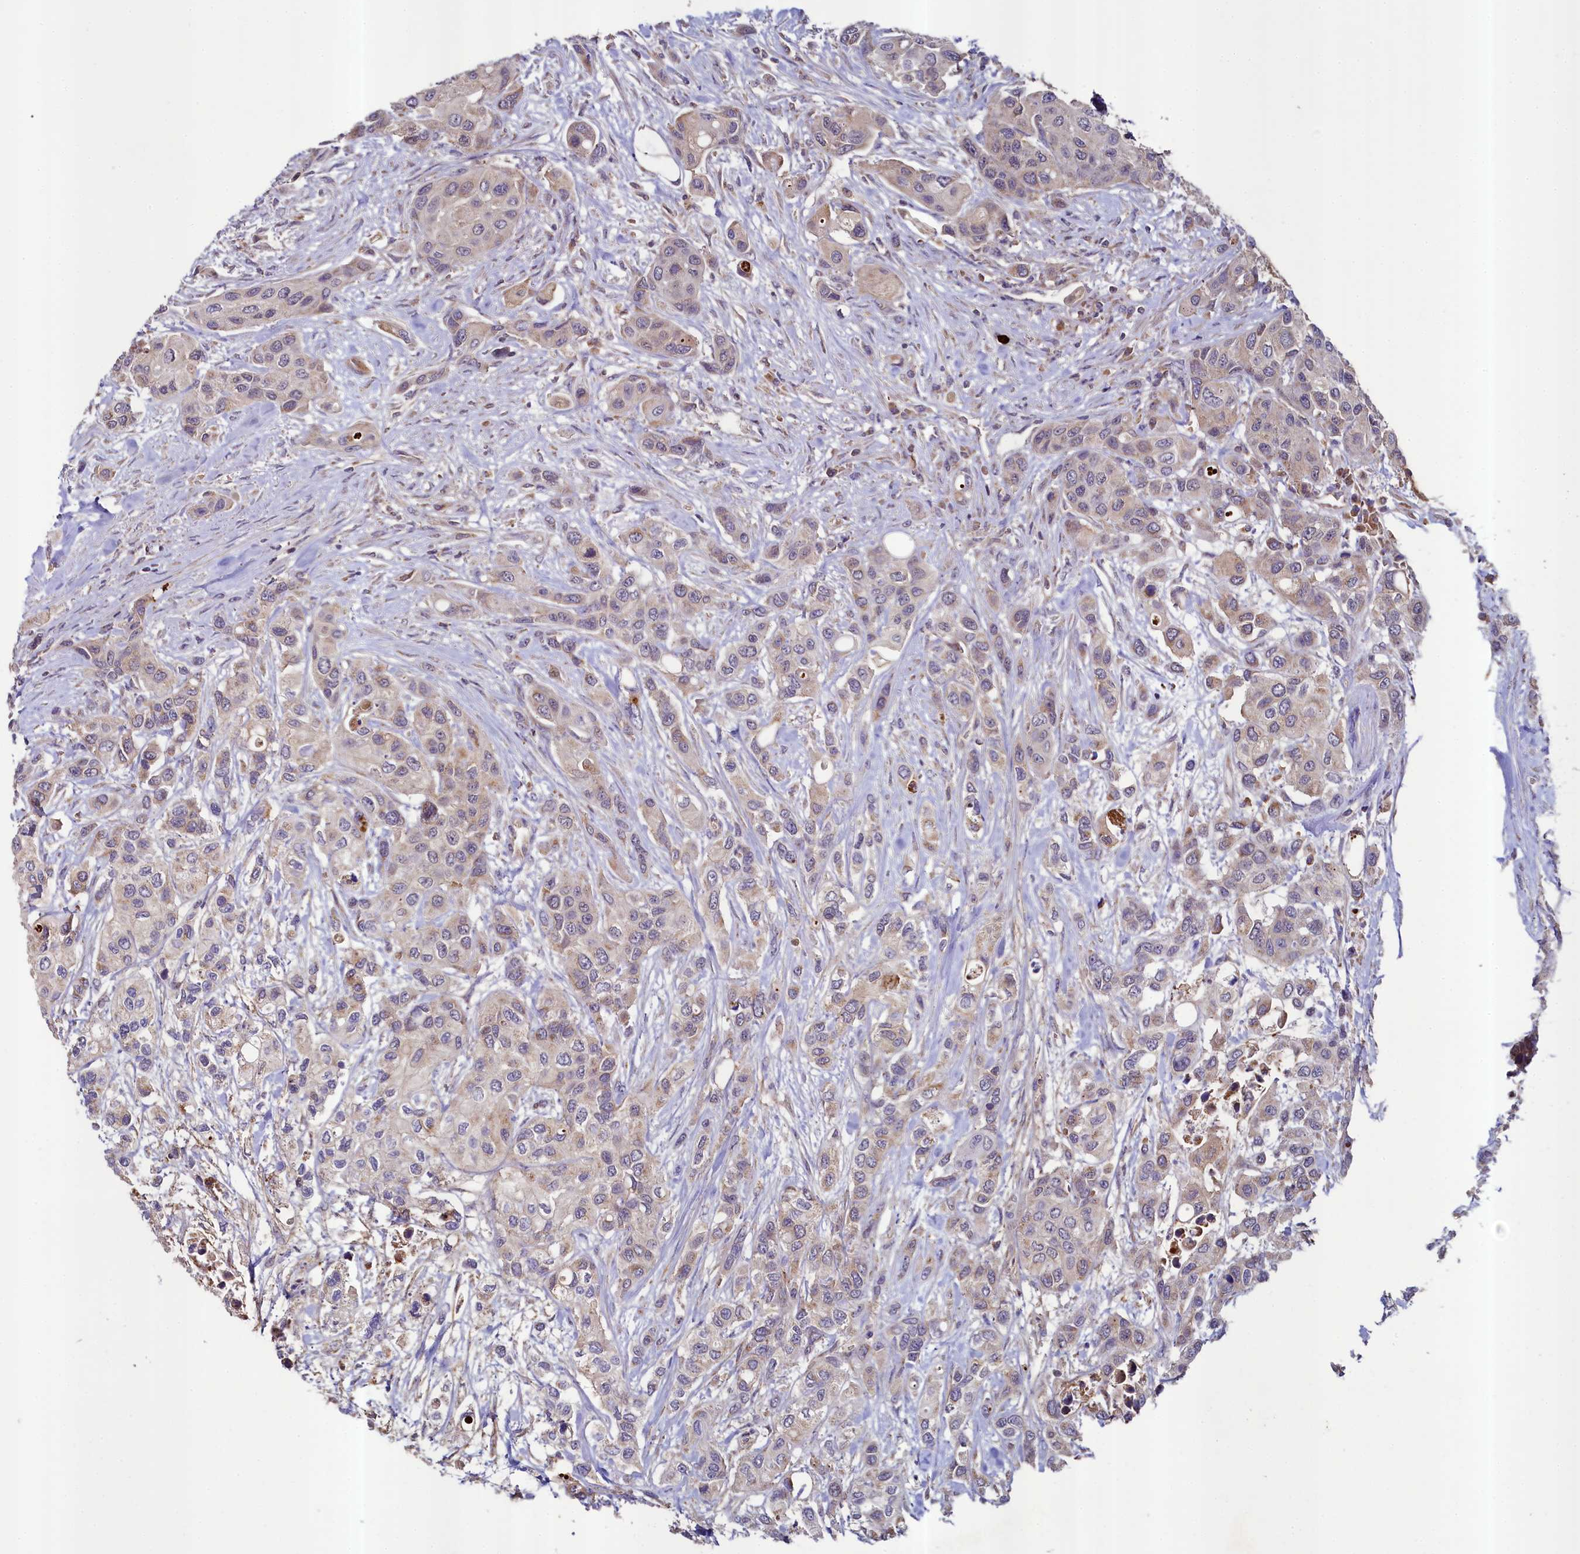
{"staining": {"intensity": "weak", "quantity": "25%-75%", "location": "cytoplasmic/membranous"}, "tissue": "urothelial cancer", "cell_type": "Tumor cells", "image_type": "cancer", "snomed": [{"axis": "morphology", "description": "Normal tissue, NOS"}, {"axis": "morphology", "description": "Urothelial carcinoma, High grade"}, {"axis": "topography", "description": "Vascular tissue"}, {"axis": "topography", "description": "Urinary bladder"}], "caption": "Urothelial carcinoma (high-grade) tissue exhibits weak cytoplasmic/membranous positivity in about 25%-75% of tumor cells, visualized by immunohistochemistry. (DAB (3,3'-diaminobenzidine) IHC with brightfield microscopy, high magnification).", "gene": "METTL4", "patient": {"sex": "female", "age": 56}}